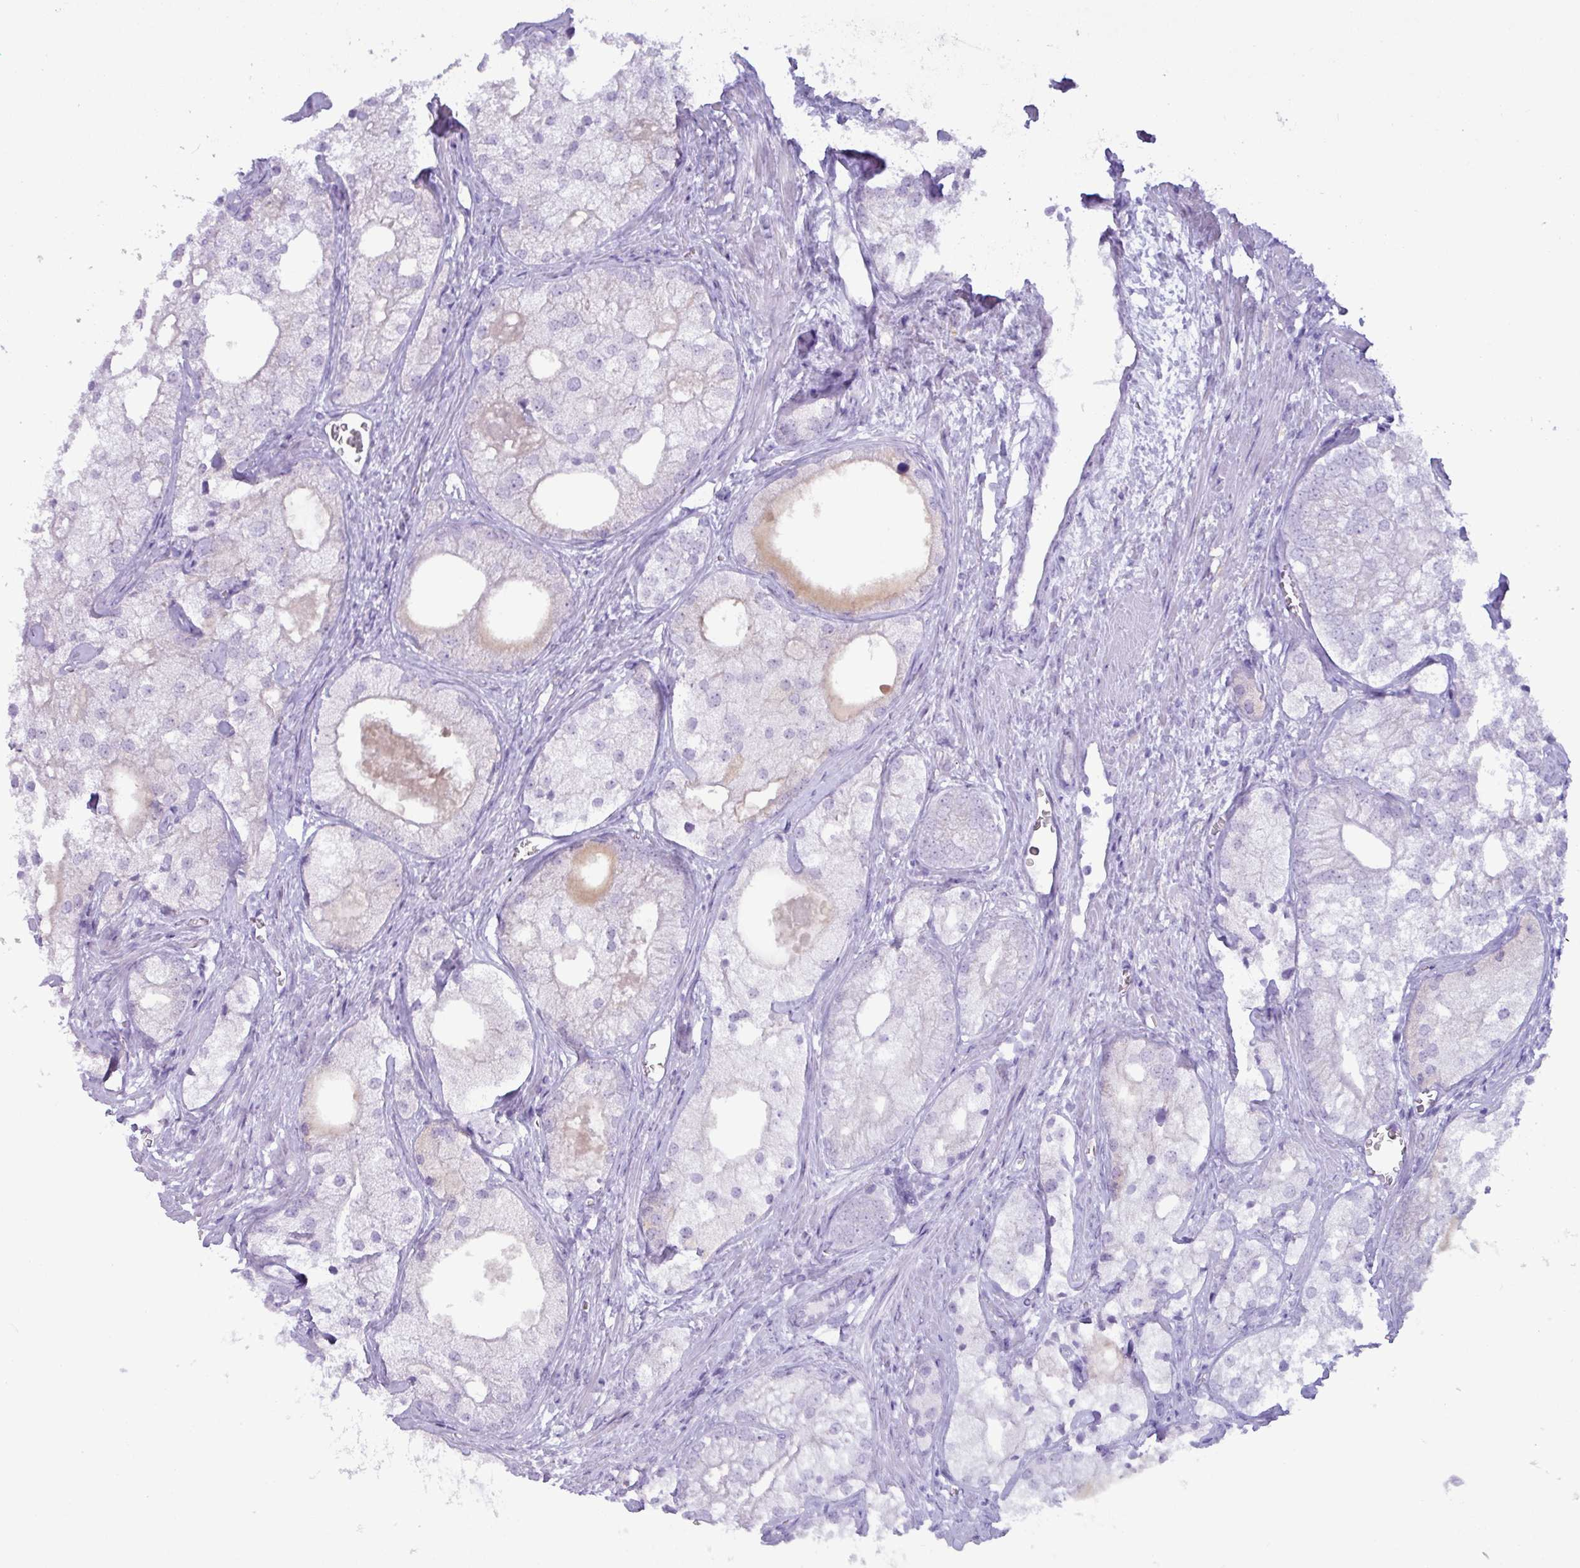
{"staining": {"intensity": "negative", "quantity": "none", "location": "none"}, "tissue": "prostate cancer", "cell_type": "Tumor cells", "image_type": "cancer", "snomed": [{"axis": "morphology", "description": "Adenocarcinoma, Low grade"}, {"axis": "topography", "description": "Prostate"}], "caption": "Prostate low-grade adenocarcinoma stained for a protein using IHC demonstrates no expression tumor cells.", "gene": "STIMATE", "patient": {"sex": "male", "age": 69}}